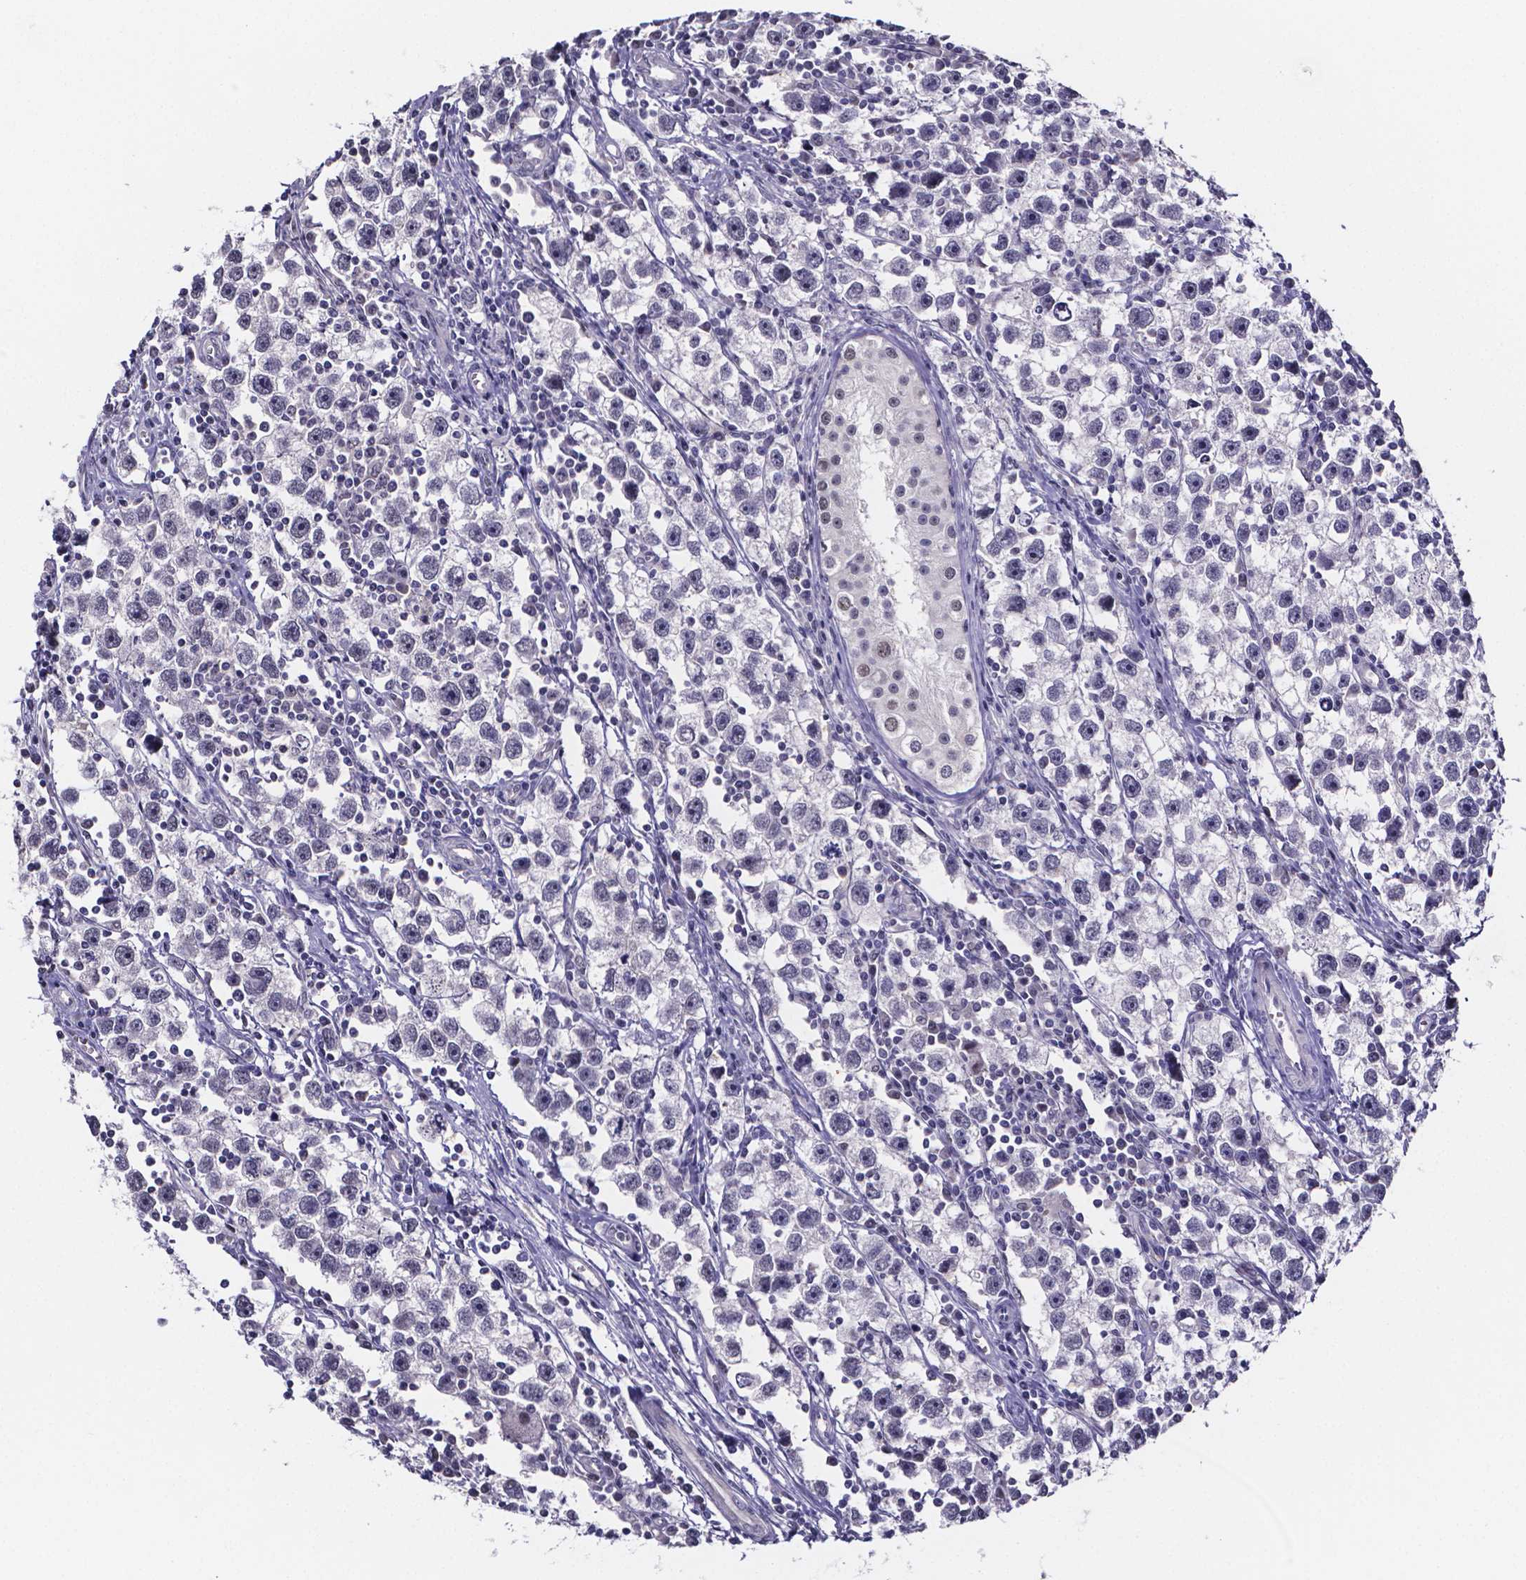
{"staining": {"intensity": "negative", "quantity": "none", "location": "none"}, "tissue": "testis cancer", "cell_type": "Tumor cells", "image_type": "cancer", "snomed": [{"axis": "morphology", "description": "Seminoma, NOS"}, {"axis": "topography", "description": "Testis"}], "caption": "Tumor cells are negative for brown protein staining in seminoma (testis).", "gene": "IZUMO1", "patient": {"sex": "male", "age": 30}}